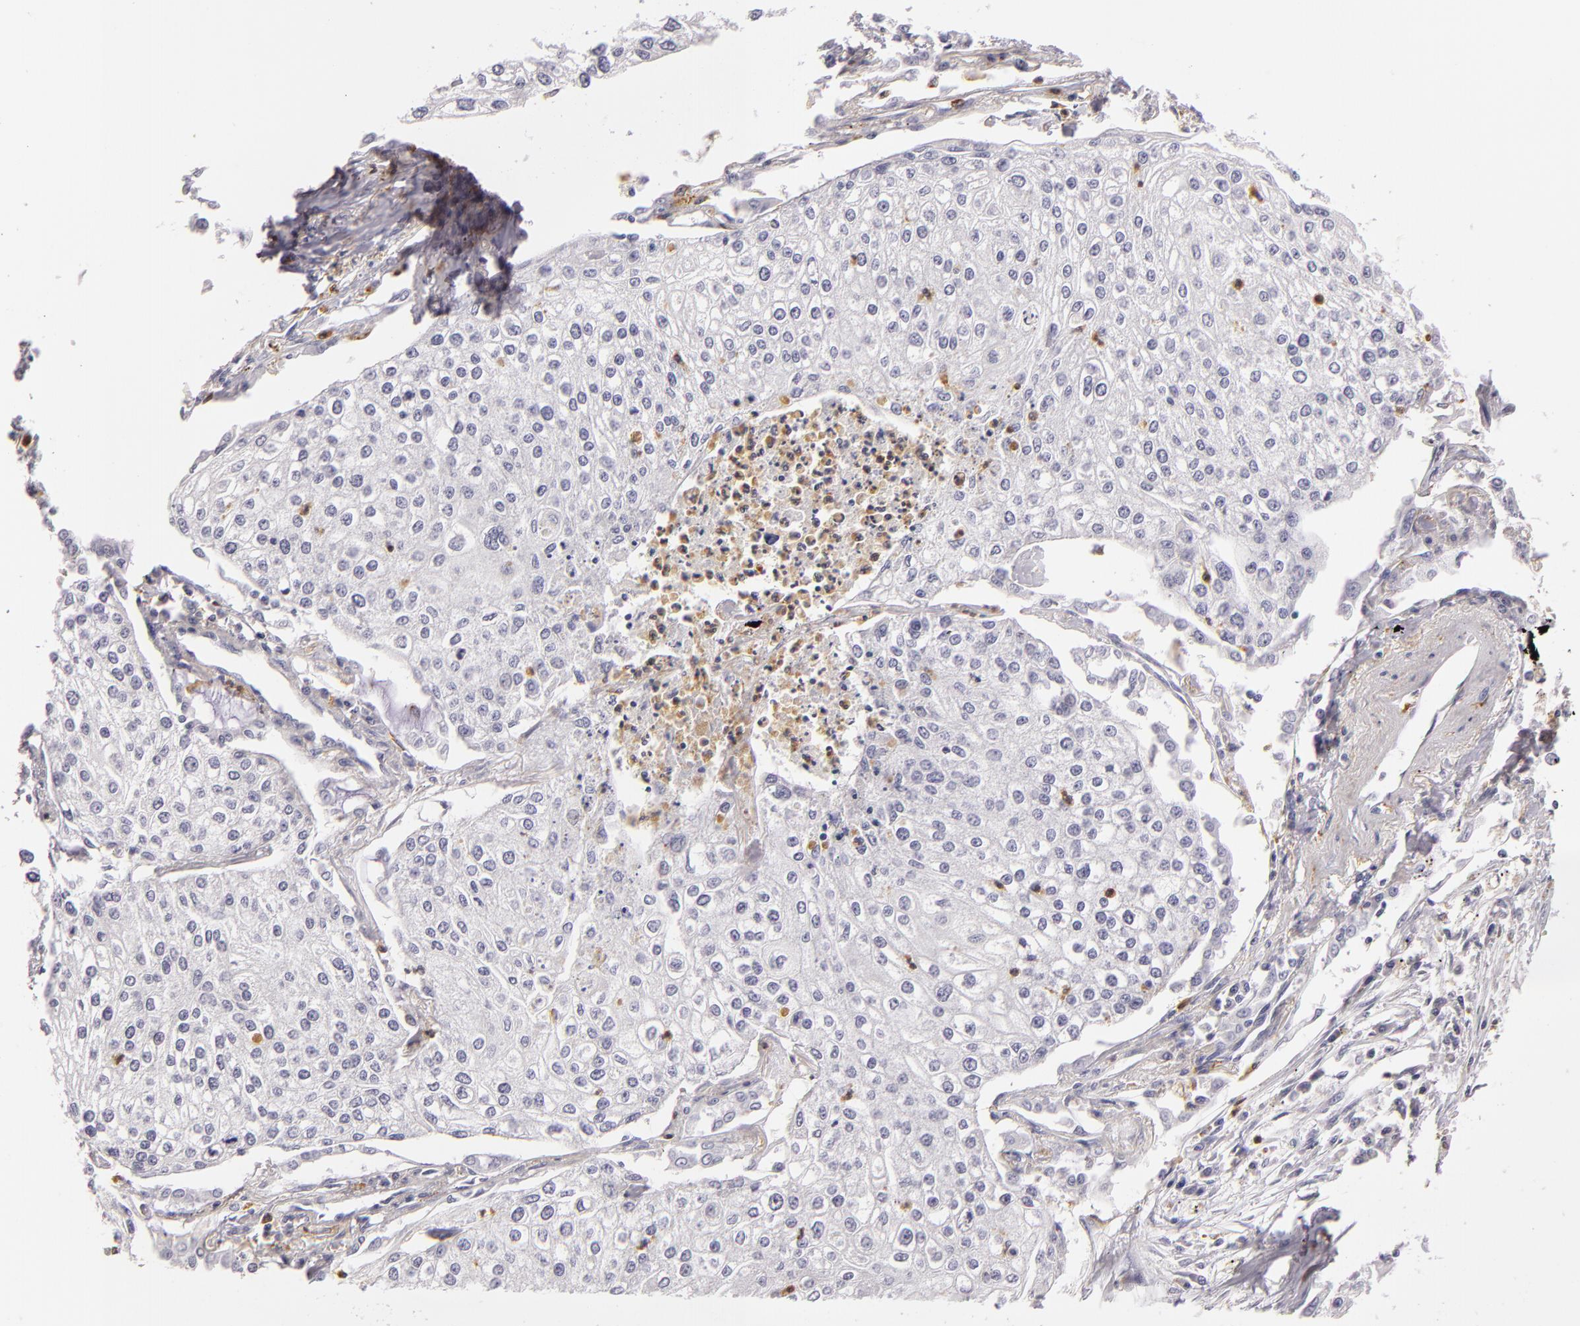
{"staining": {"intensity": "negative", "quantity": "none", "location": "none"}, "tissue": "lung cancer", "cell_type": "Tumor cells", "image_type": "cancer", "snomed": [{"axis": "morphology", "description": "Squamous cell carcinoma, NOS"}, {"axis": "topography", "description": "Lung"}], "caption": "Micrograph shows no significant protein staining in tumor cells of lung cancer (squamous cell carcinoma). (Stains: DAB (3,3'-diaminobenzidine) immunohistochemistry (IHC) with hematoxylin counter stain, Microscopy: brightfield microscopy at high magnification).", "gene": "TLR8", "patient": {"sex": "male", "age": 75}}